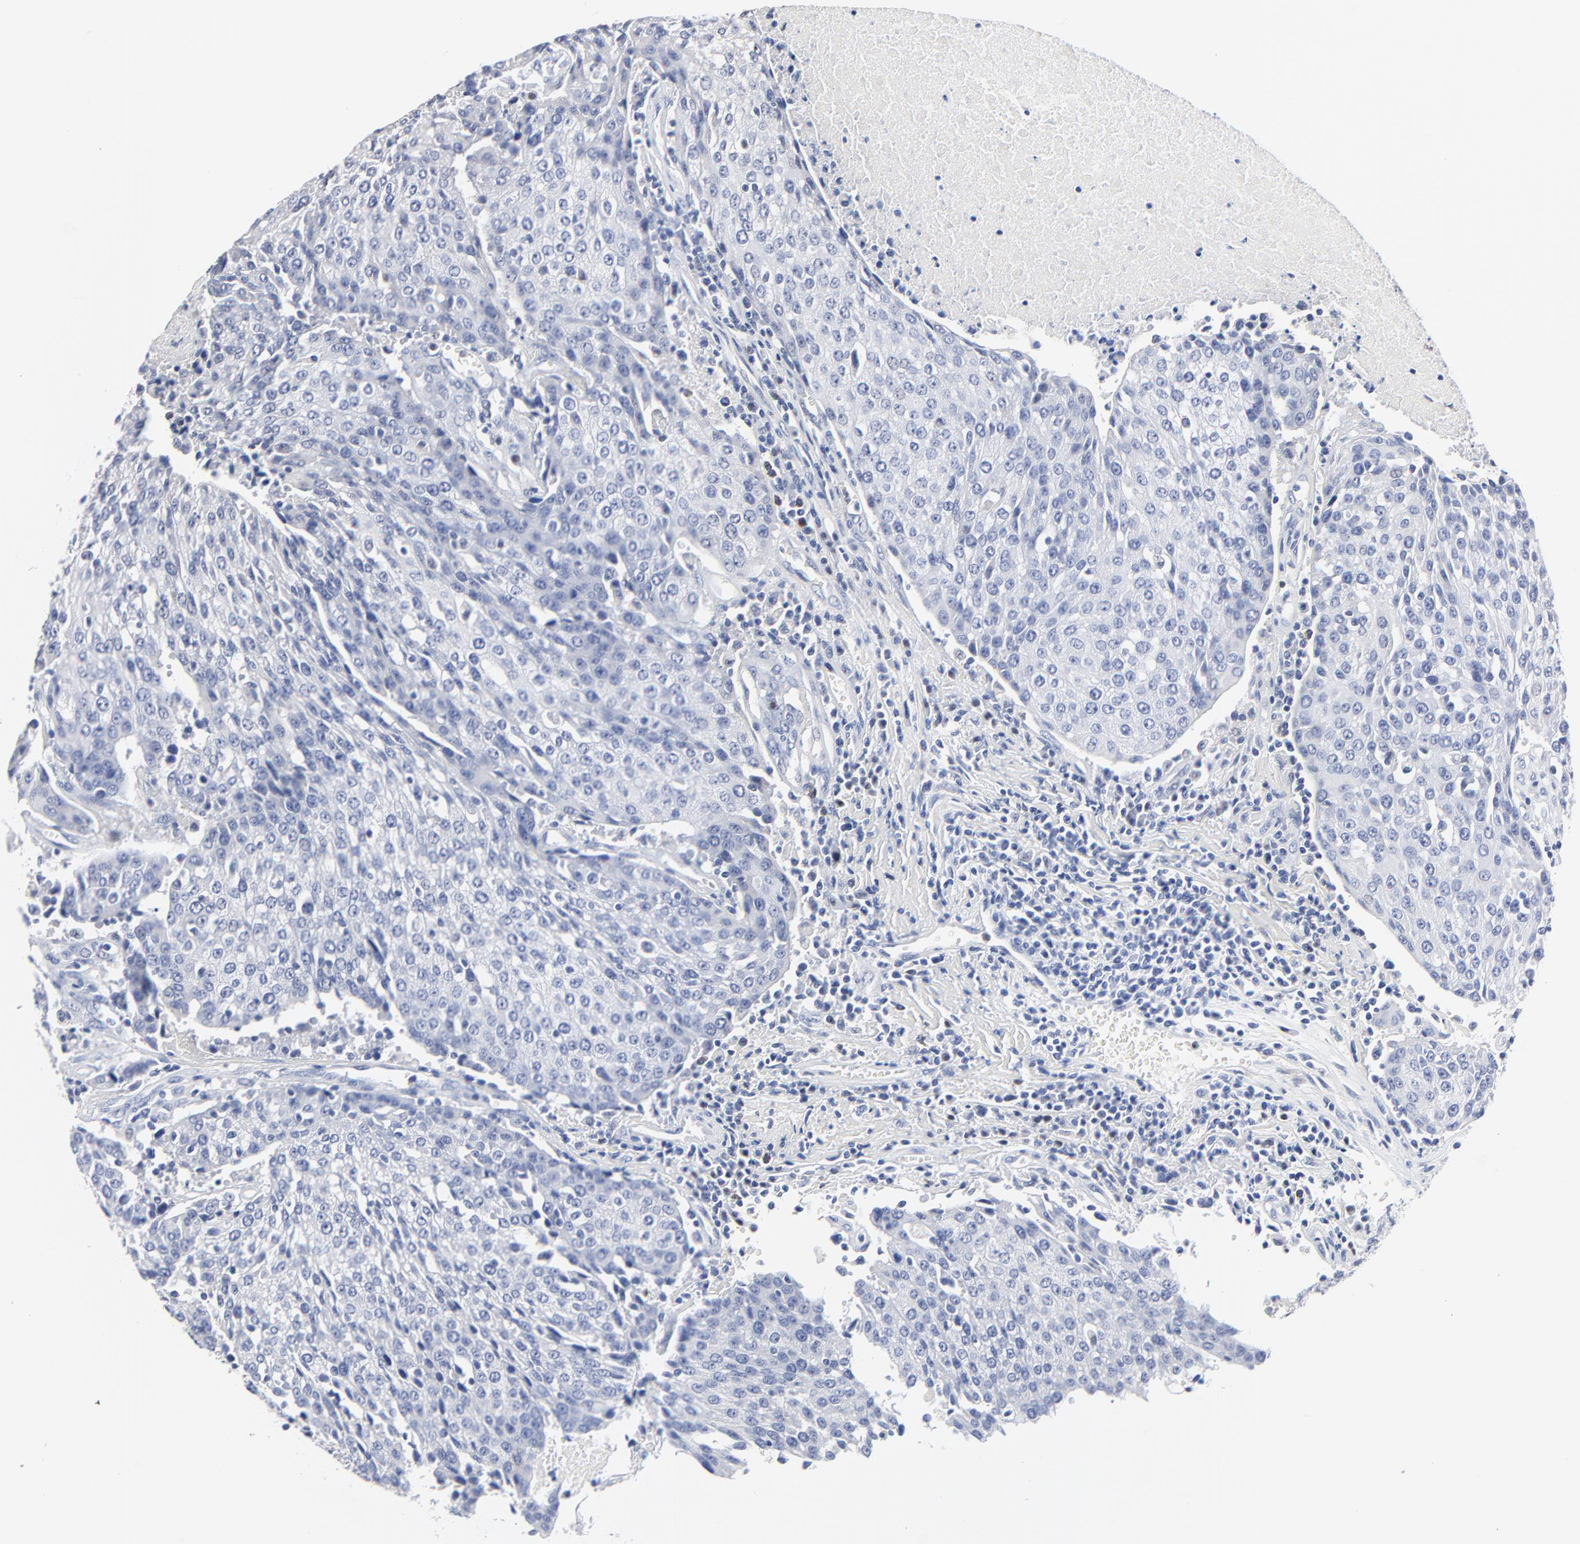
{"staining": {"intensity": "negative", "quantity": "none", "location": "none"}, "tissue": "urothelial cancer", "cell_type": "Tumor cells", "image_type": "cancer", "snomed": [{"axis": "morphology", "description": "Urothelial carcinoma, High grade"}, {"axis": "topography", "description": "Urinary bladder"}], "caption": "A high-resolution photomicrograph shows immunohistochemistry staining of urothelial cancer, which exhibits no significant positivity in tumor cells. (DAB IHC with hematoxylin counter stain).", "gene": "AADAC", "patient": {"sex": "female", "age": 85}}